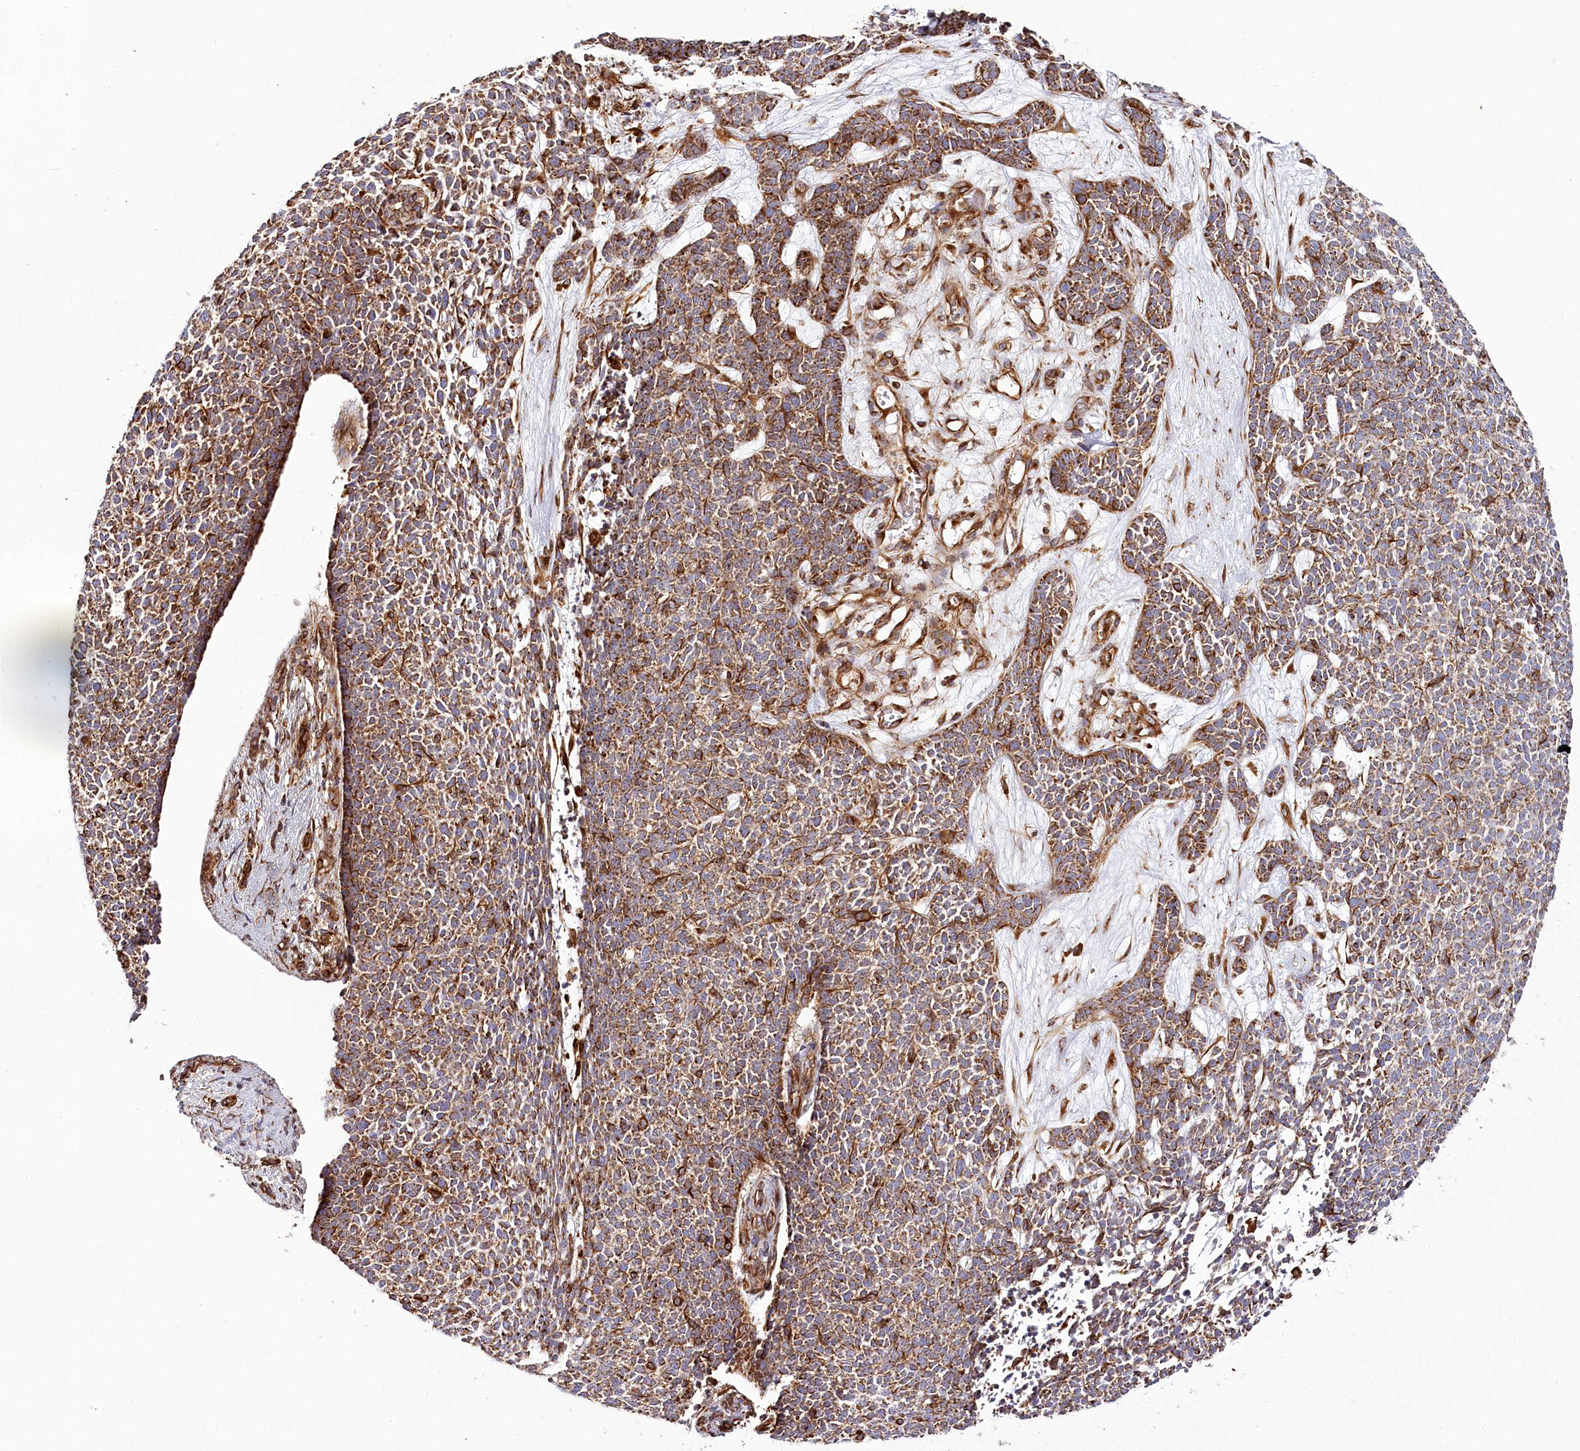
{"staining": {"intensity": "moderate", "quantity": ">75%", "location": "cytoplasmic/membranous"}, "tissue": "skin cancer", "cell_type": "Tumor cells", "image_type": "cancer", "snomed": [{"axis": "morphology", "description": "Basal cell carcinoma"}, {"axis": "topography", "description": "Skin"}], "caption": "IHC image of skin basal cell carcinoma stained for a protein (brown), which shows medium levels of moderate cytoplasmic/membranous staining in approximately >75% of tumor cells.", "gene": "THUMPD3", "patient": {"sex": "female", "age": 84}}